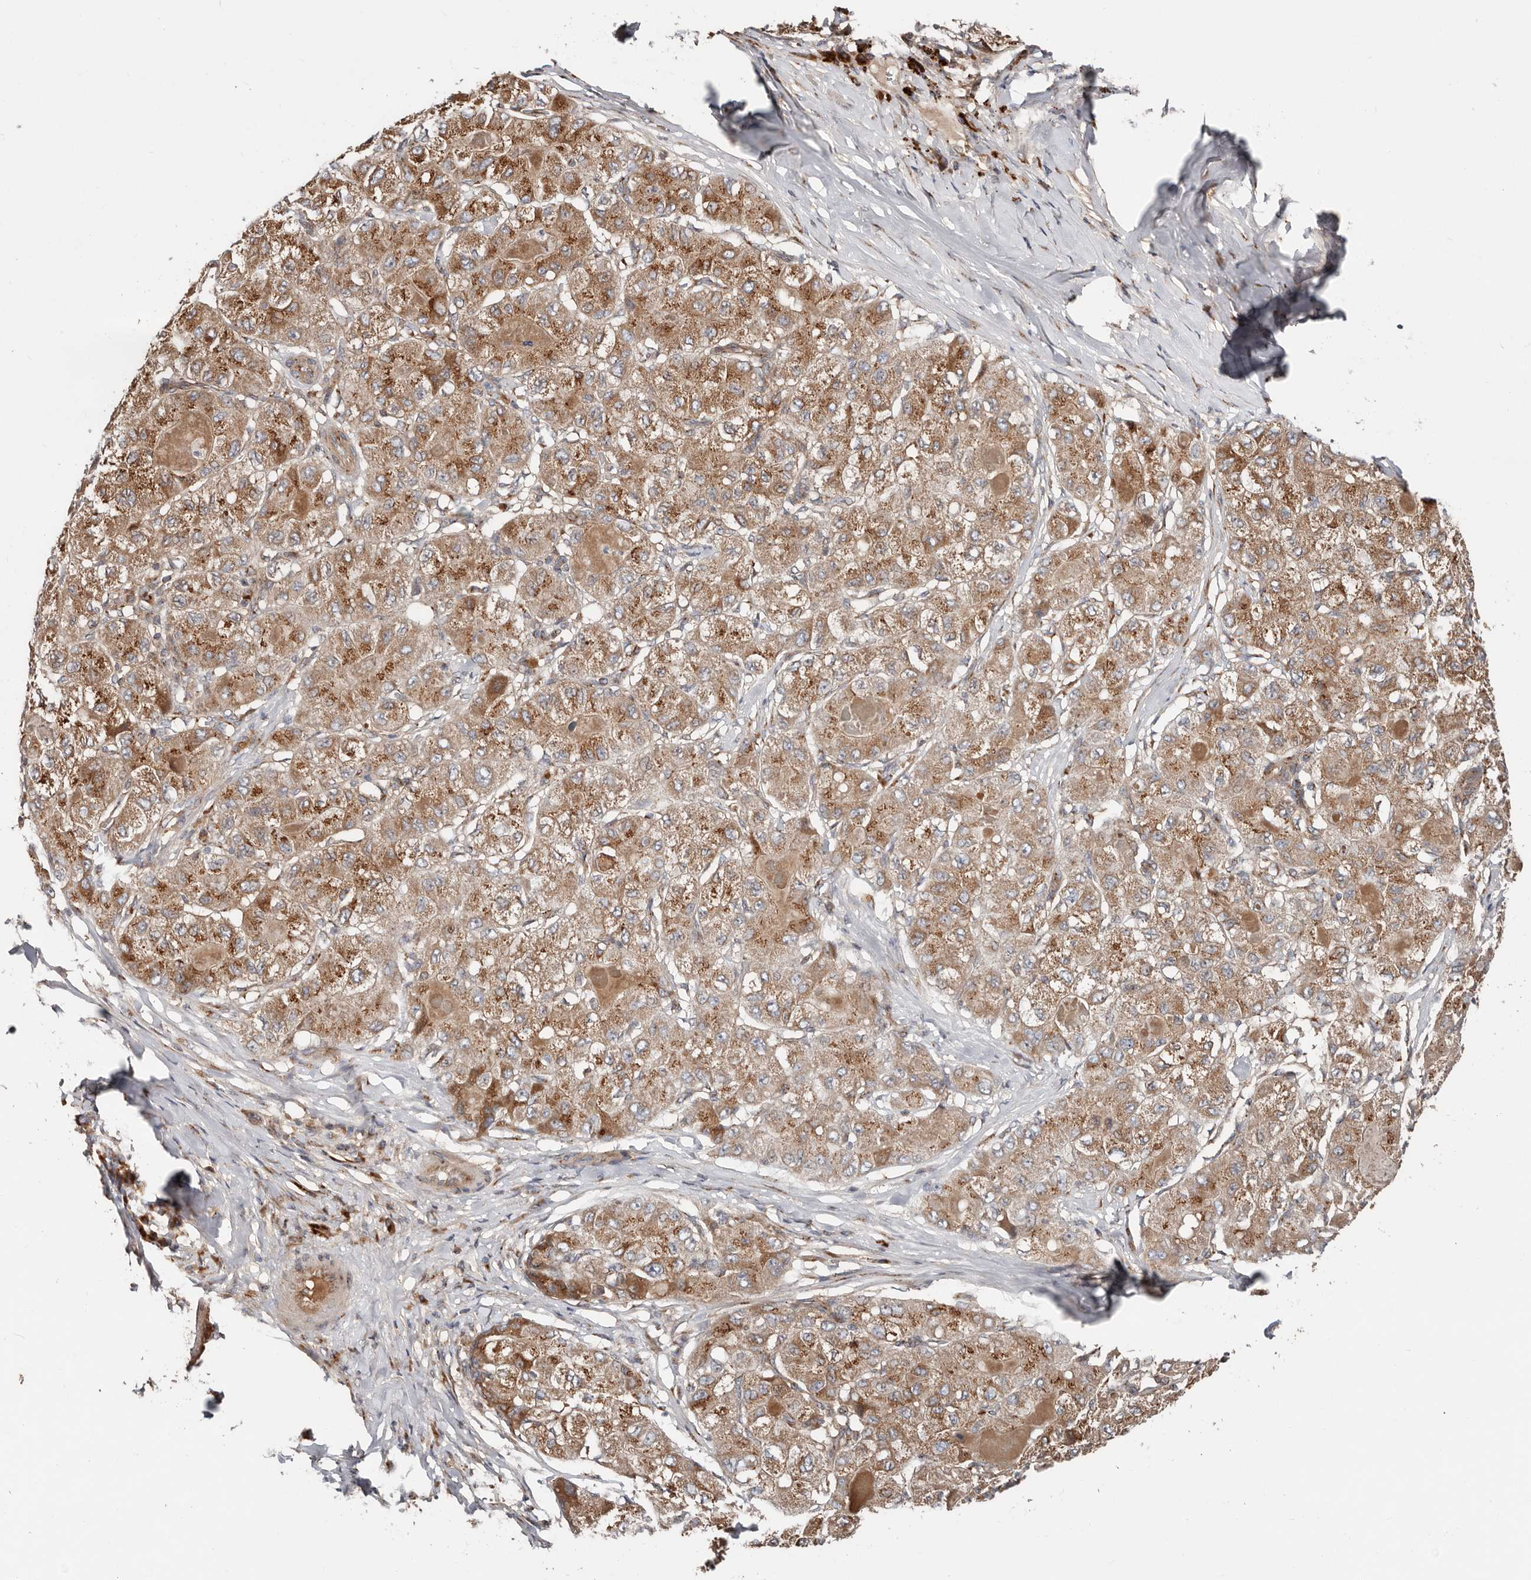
{"staining": {"intensity": "moderate", "quantity": ">75%", "location": "cytoplasmic/membranous"}, "tissue": "liver cancer", "cell_type": "Tumor cells", "image_type": "cancer", "snomed": [{"axis": "morphology", "description": "Carcinoma, Hepatocellular, NOS"}, {"axis": "topography", "description": "Liver"}], "caption": "Moderate cytoplasmic/membranous protein staining is seen in about >75% of tumor cells in liver cancer.", "gene": "COG1", "patient": {"sex": "male", "age": 80}}